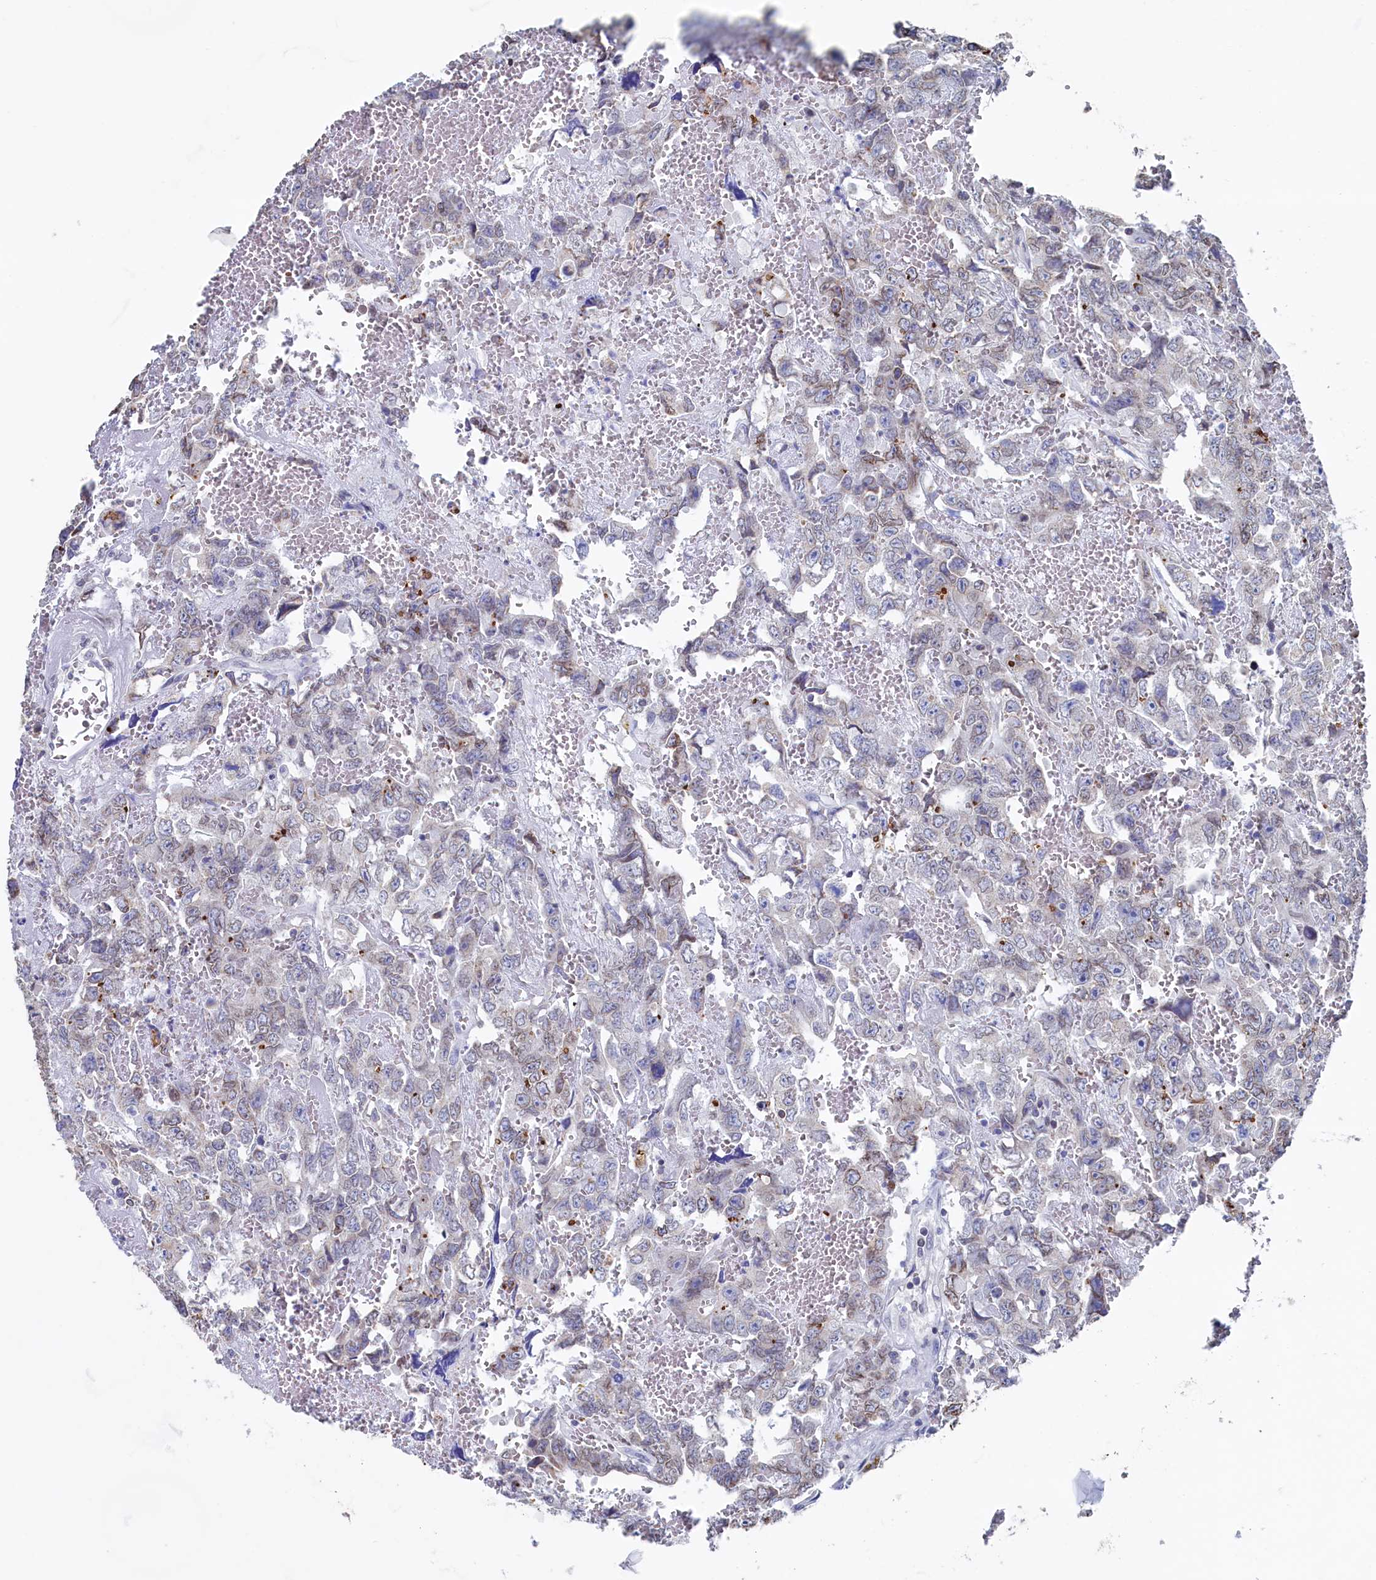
{"staining": {"intensity": "weak", "quantity": "<25%", "location": "cytoplasmic/membranous,nuclear"}, "tissue": "testis cancer", "cell_type": "Tumor cells", "image_type": "cancer", "snomed": [{"axis": "morphology", "description": "Carcinoma, Embryonal, NOS"}, {"axis": "topography", "description": "Testis"}], "caption": "IHC of embryonal carcinoma (testis) shows no staining in tumor cells.", "gene": "C11orf54", "patient": {"sex": "male", "age": 45}}